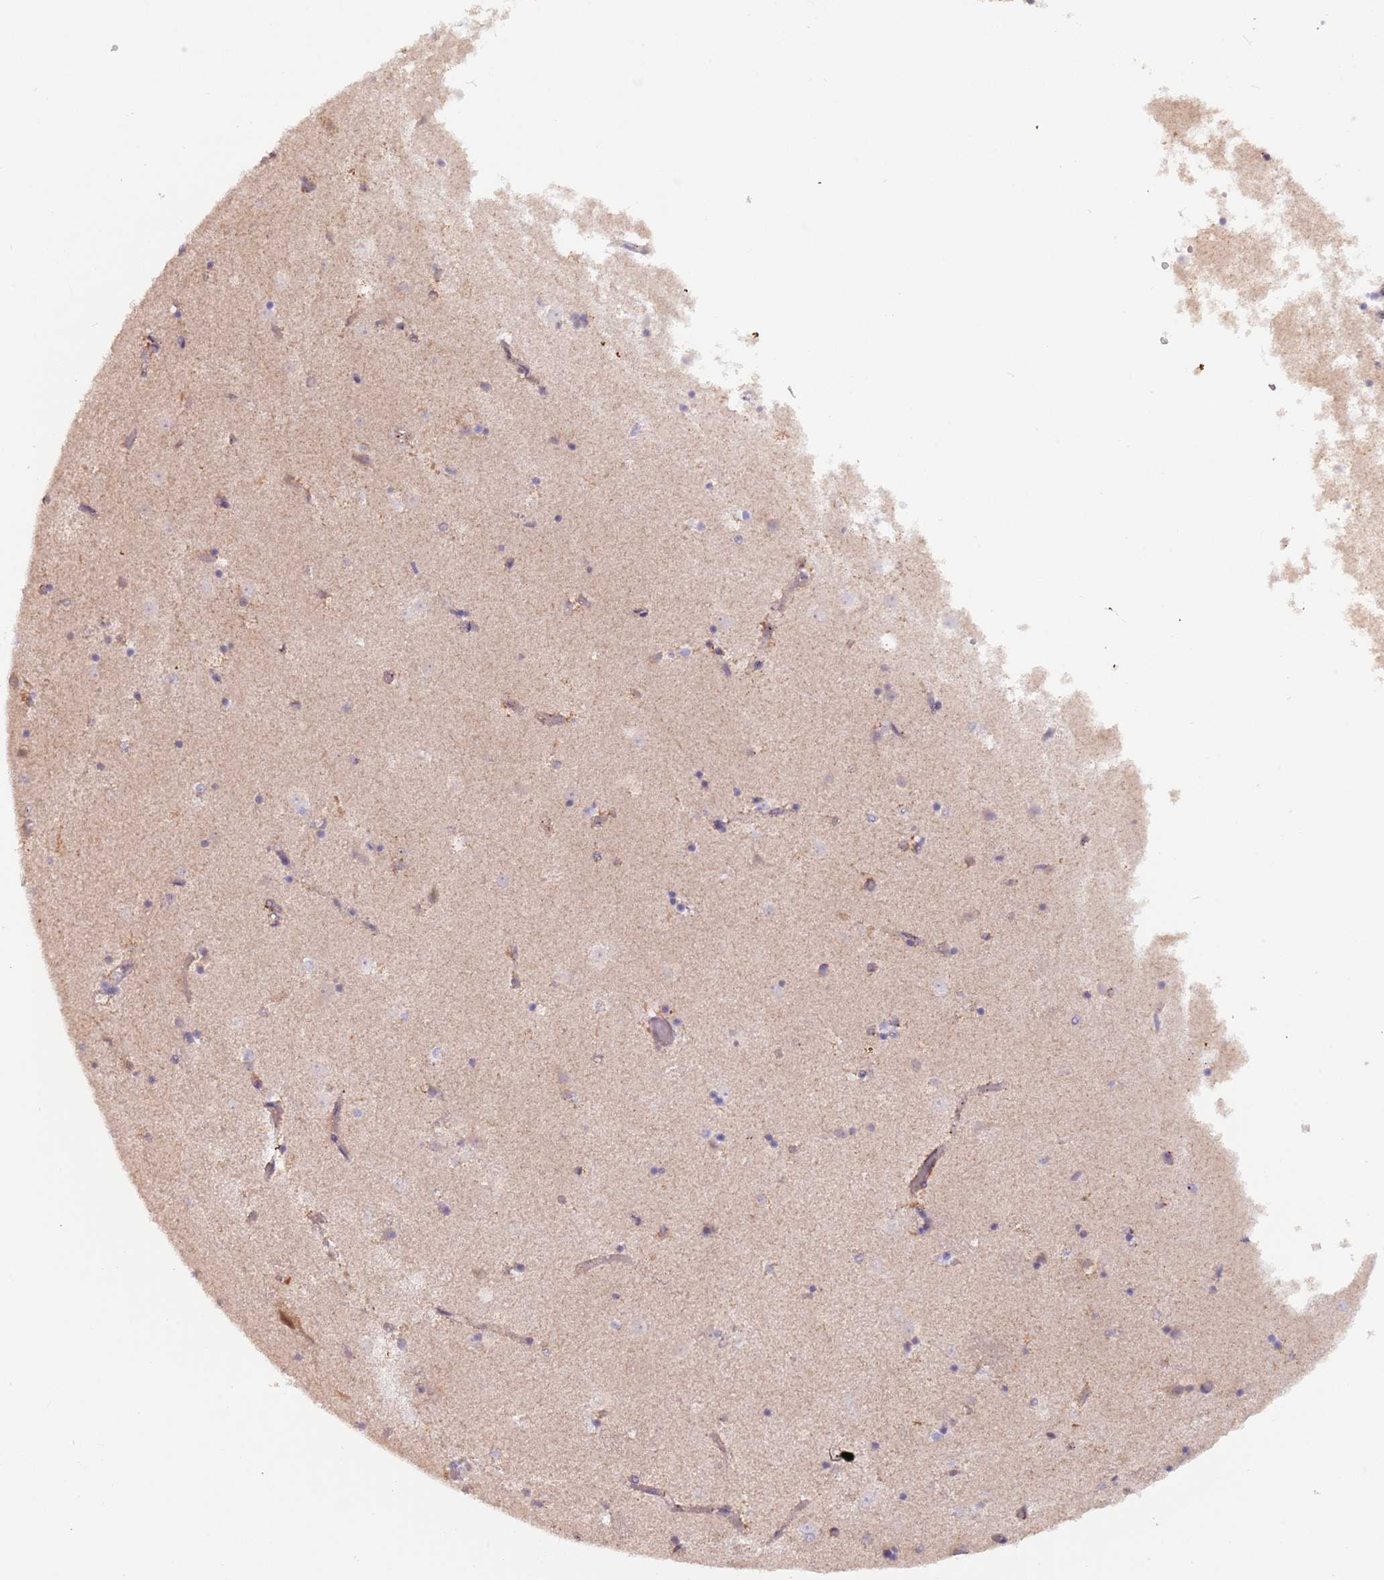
{"staining": {"intensity": "weak", "quantity": "<25%", "location": "cytoplasmic/membranous"}, "tissue": "caudate", "cell_type": "Glial cells", "image_type": "normal", "snomed": [{"axis": "morphology", "description": "Normal tissue, NOS"}, {"axis": "topography", "description": "Lateral ventricle wall"}], "caption": "Immunohistochemistry image of benign caudate stained for a protein (brown), which exhibits no staining in glial cells. (IHC, brightfield microscopy, high magnification).", "gene": "LDHD", "patient": {"sex": "female", "age": 52}}